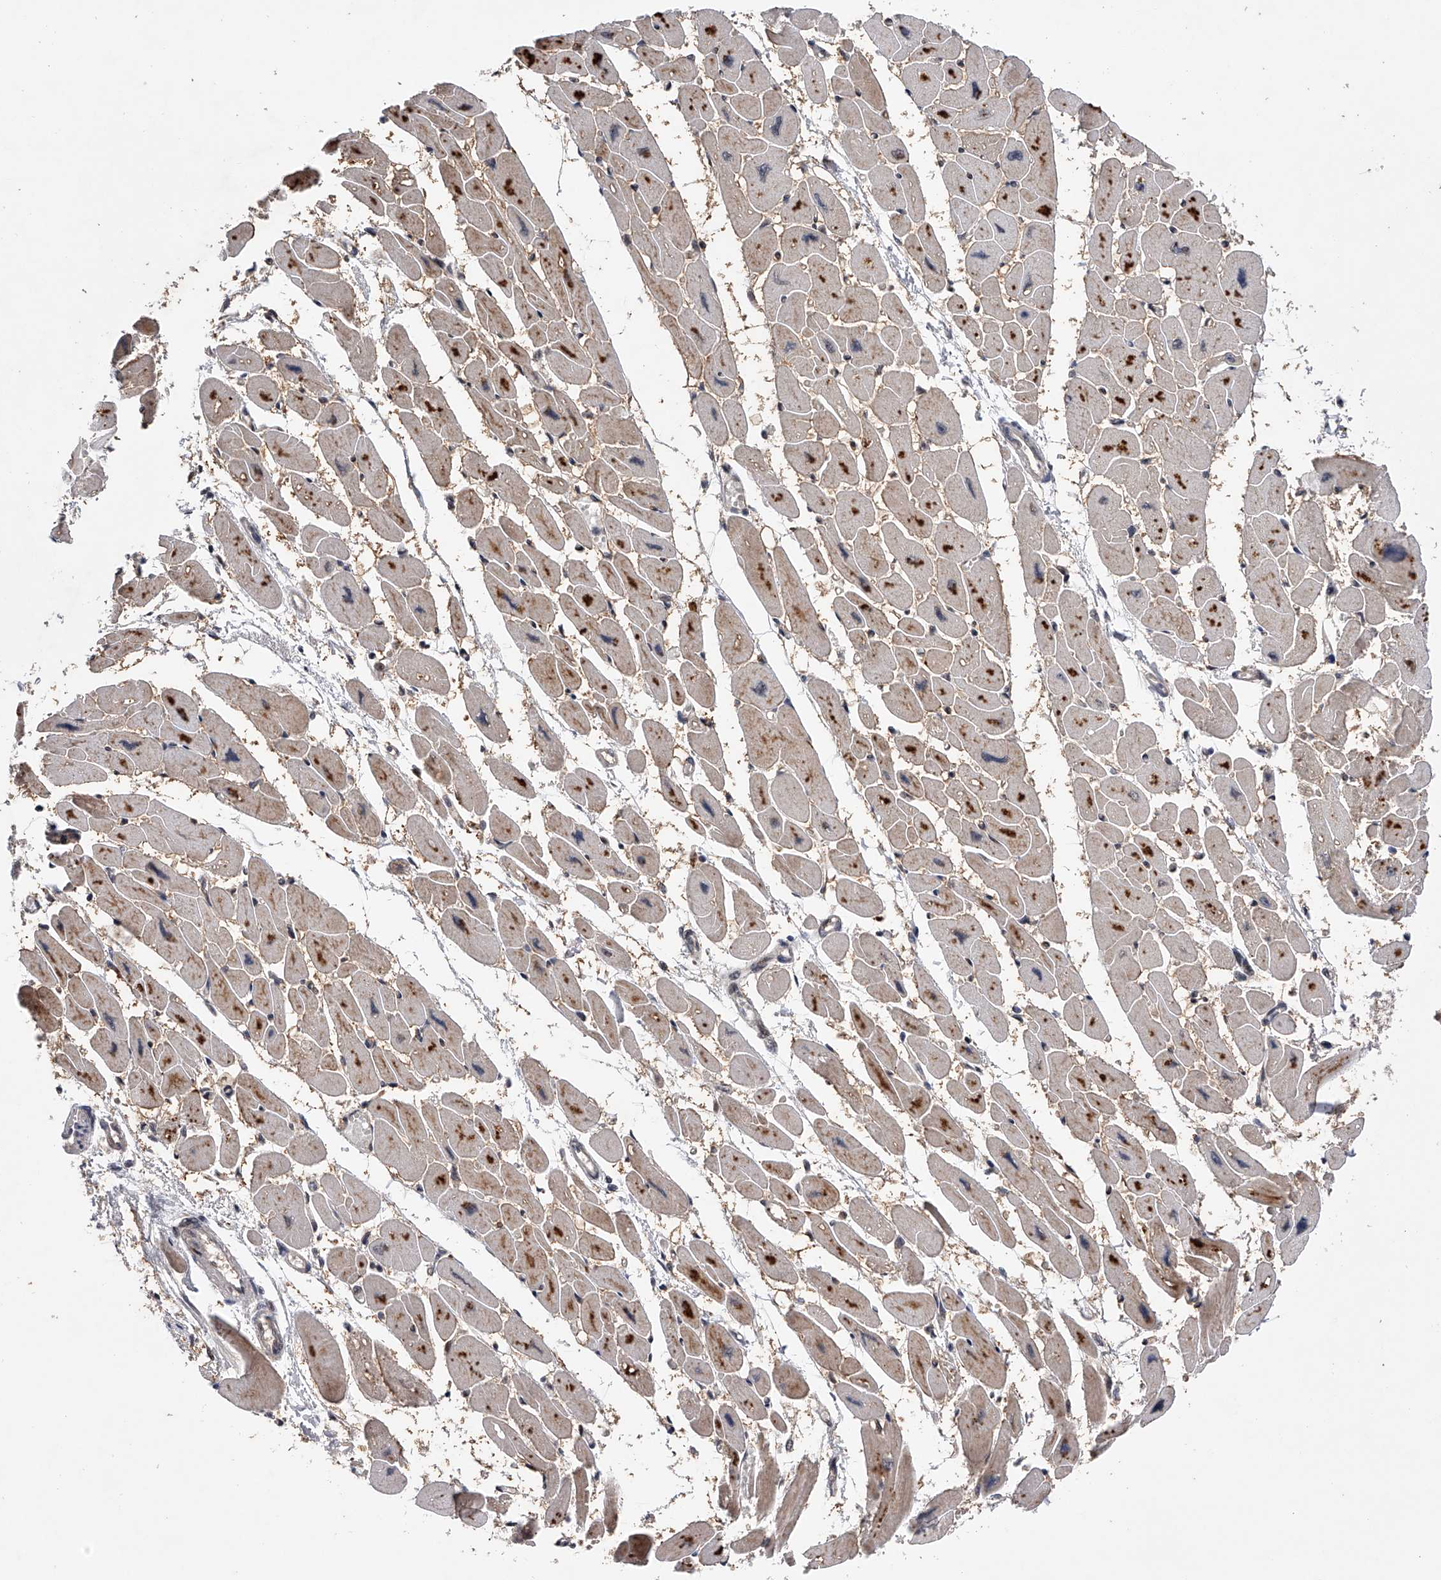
{"staining": {"intensity": "moderate", "quantity": ">75%", "location": "cytoplasmic/membranous"}, "tissue": "heart muscle", "cell_type": "Cardiomyocytes", "image_type": "normal", "snomed": [{"axis": "morphology", "description": "Normal tissue, NOS"}, {"axis": "topography", "description": "Heart"}], "caption": "The image displays staining of benign heart muscle, revealing moderate cytoplasmic/membranous protein expression (brown color) within cardiomyocytes. (Brightfield microscopy of DAB IHC at high magnification).", "gene": "RWDD2A", "patient": {"sex": "female", "age": 54}}